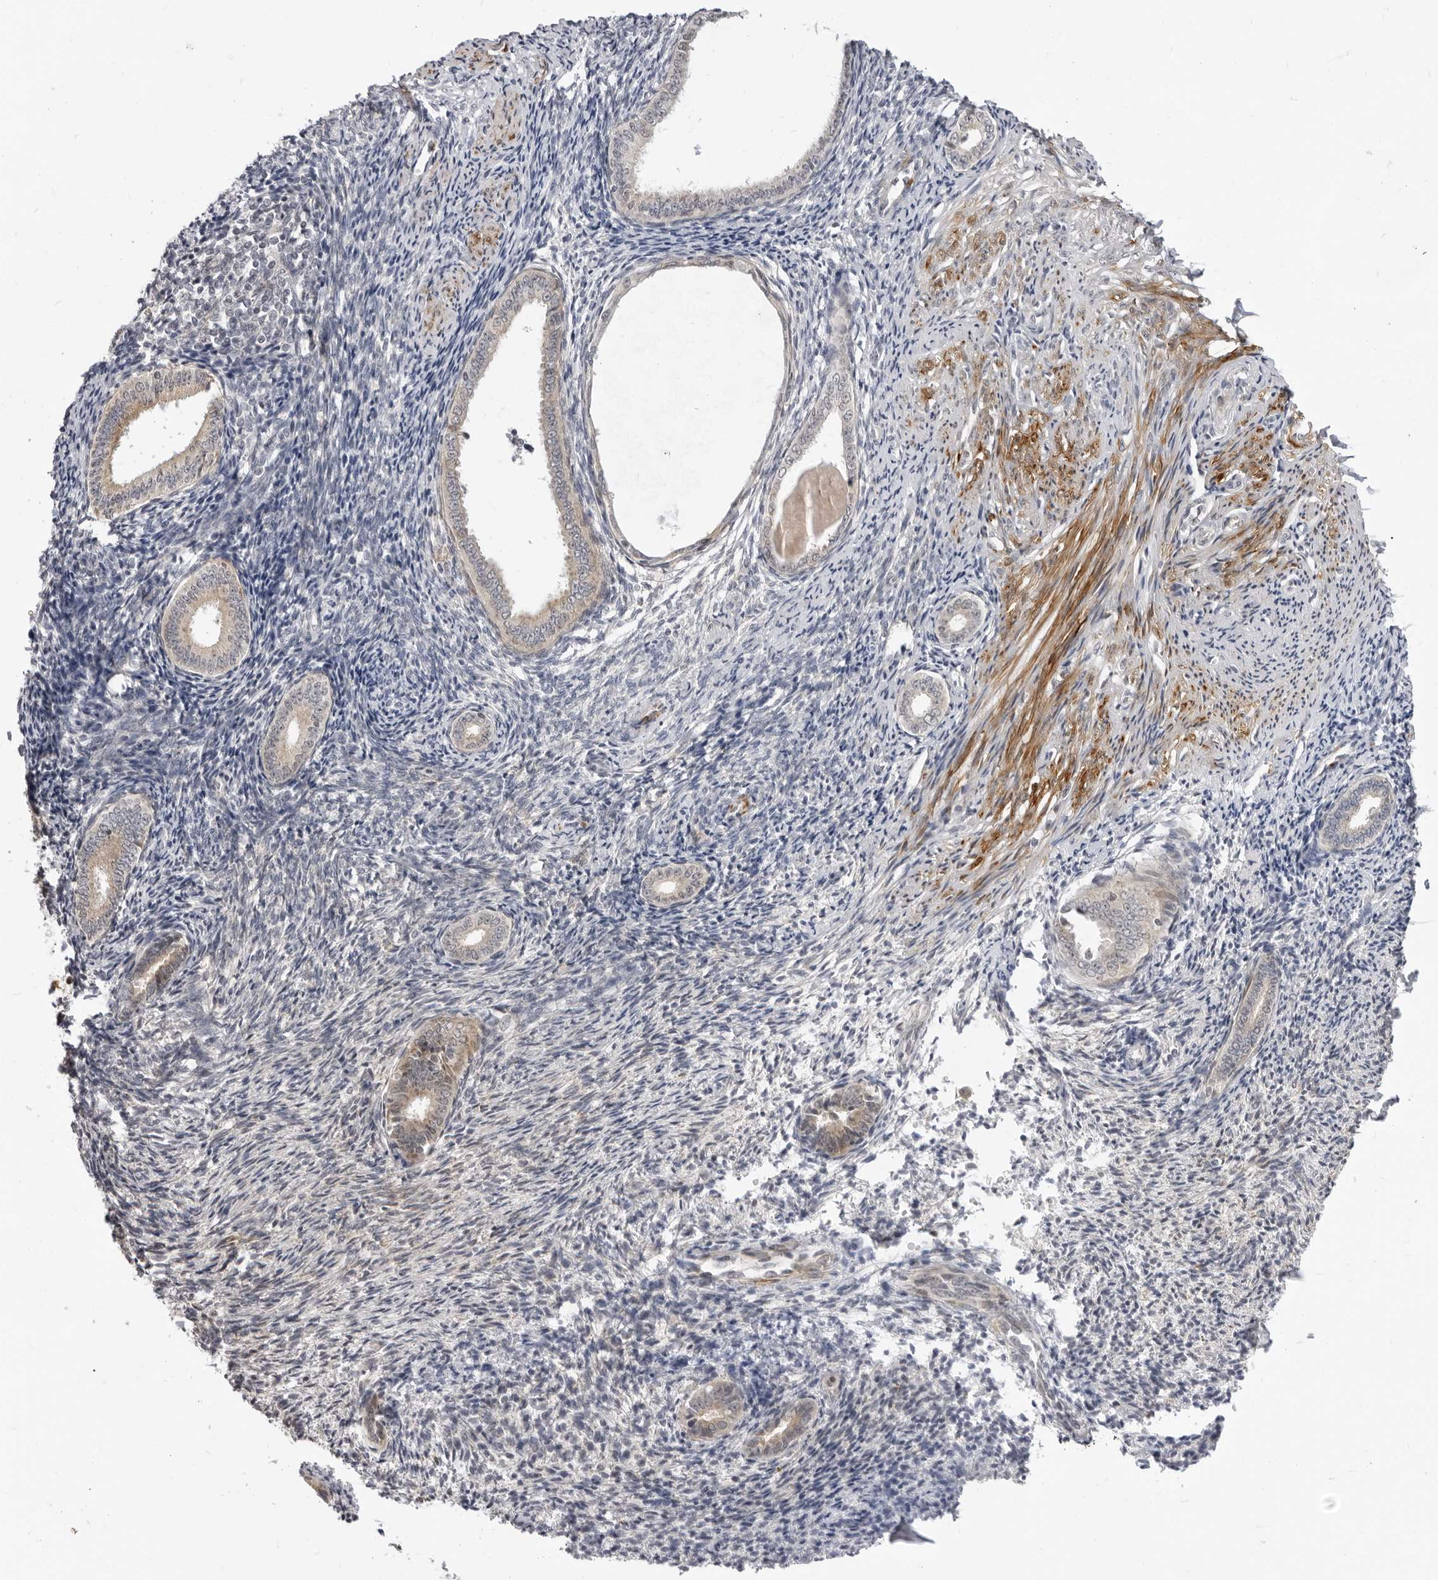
{"staining": {"intensity": "weak", "quantity": "<25%", "location": "cytoplasmic/membranous"}, "tissue": "endometrium", "cell_type": "Cells in endometrial stroma", "image_type": "normal", "snomed": [{"axis": "morphology", "description": "Normal tissue, NOS"}, {"axis": "topography", "description": "Endometrium"}], "caption": "DAB immunohistochemical staining of normal endometrium reveals no significant positivity in cells in endometrial stroma. (DAB immunohistochemistry with hematoxylin counter stain).", "gene": "SRGAP2", "patient": {"sex": "female", "age": 56}}